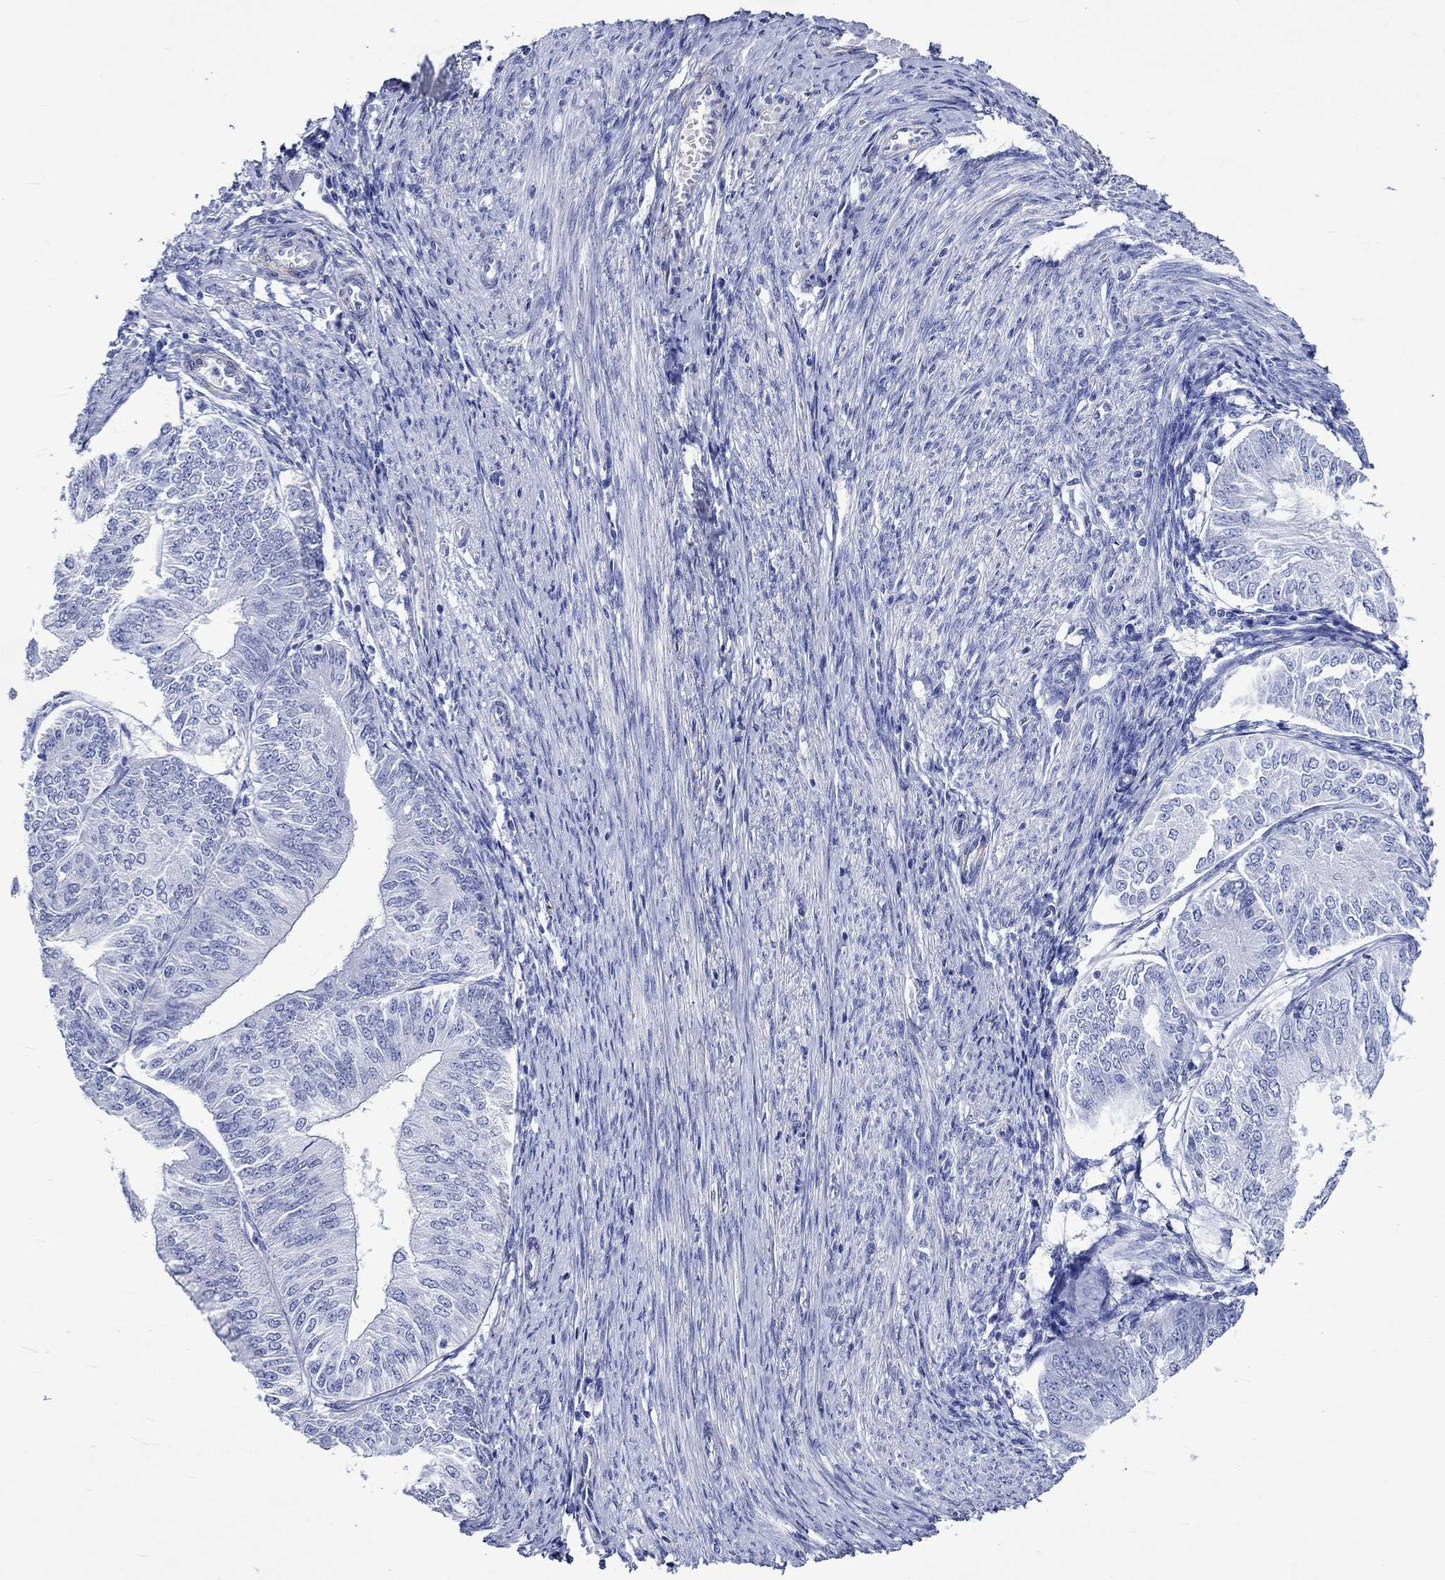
{"staining": {"intensity": "negative", "quantity": "none", "location": "none"}, "tissue": "endometrial cancer", "cell_type": "Tumor cells", "image_type": "cancer", "snomed": [{"axis": "morphology", "description": "Adenocarcinoma, NOS"}, {"axis": "topography", "description": "Endometrium"}], "caption": "DAB immunohistochemical staining of human endometrial cancer (adenocarcinoma) exhibits no significant expression in tumor cells.", "gene": "CRYAB", "patient": {"sex": "female", "age": 58}}